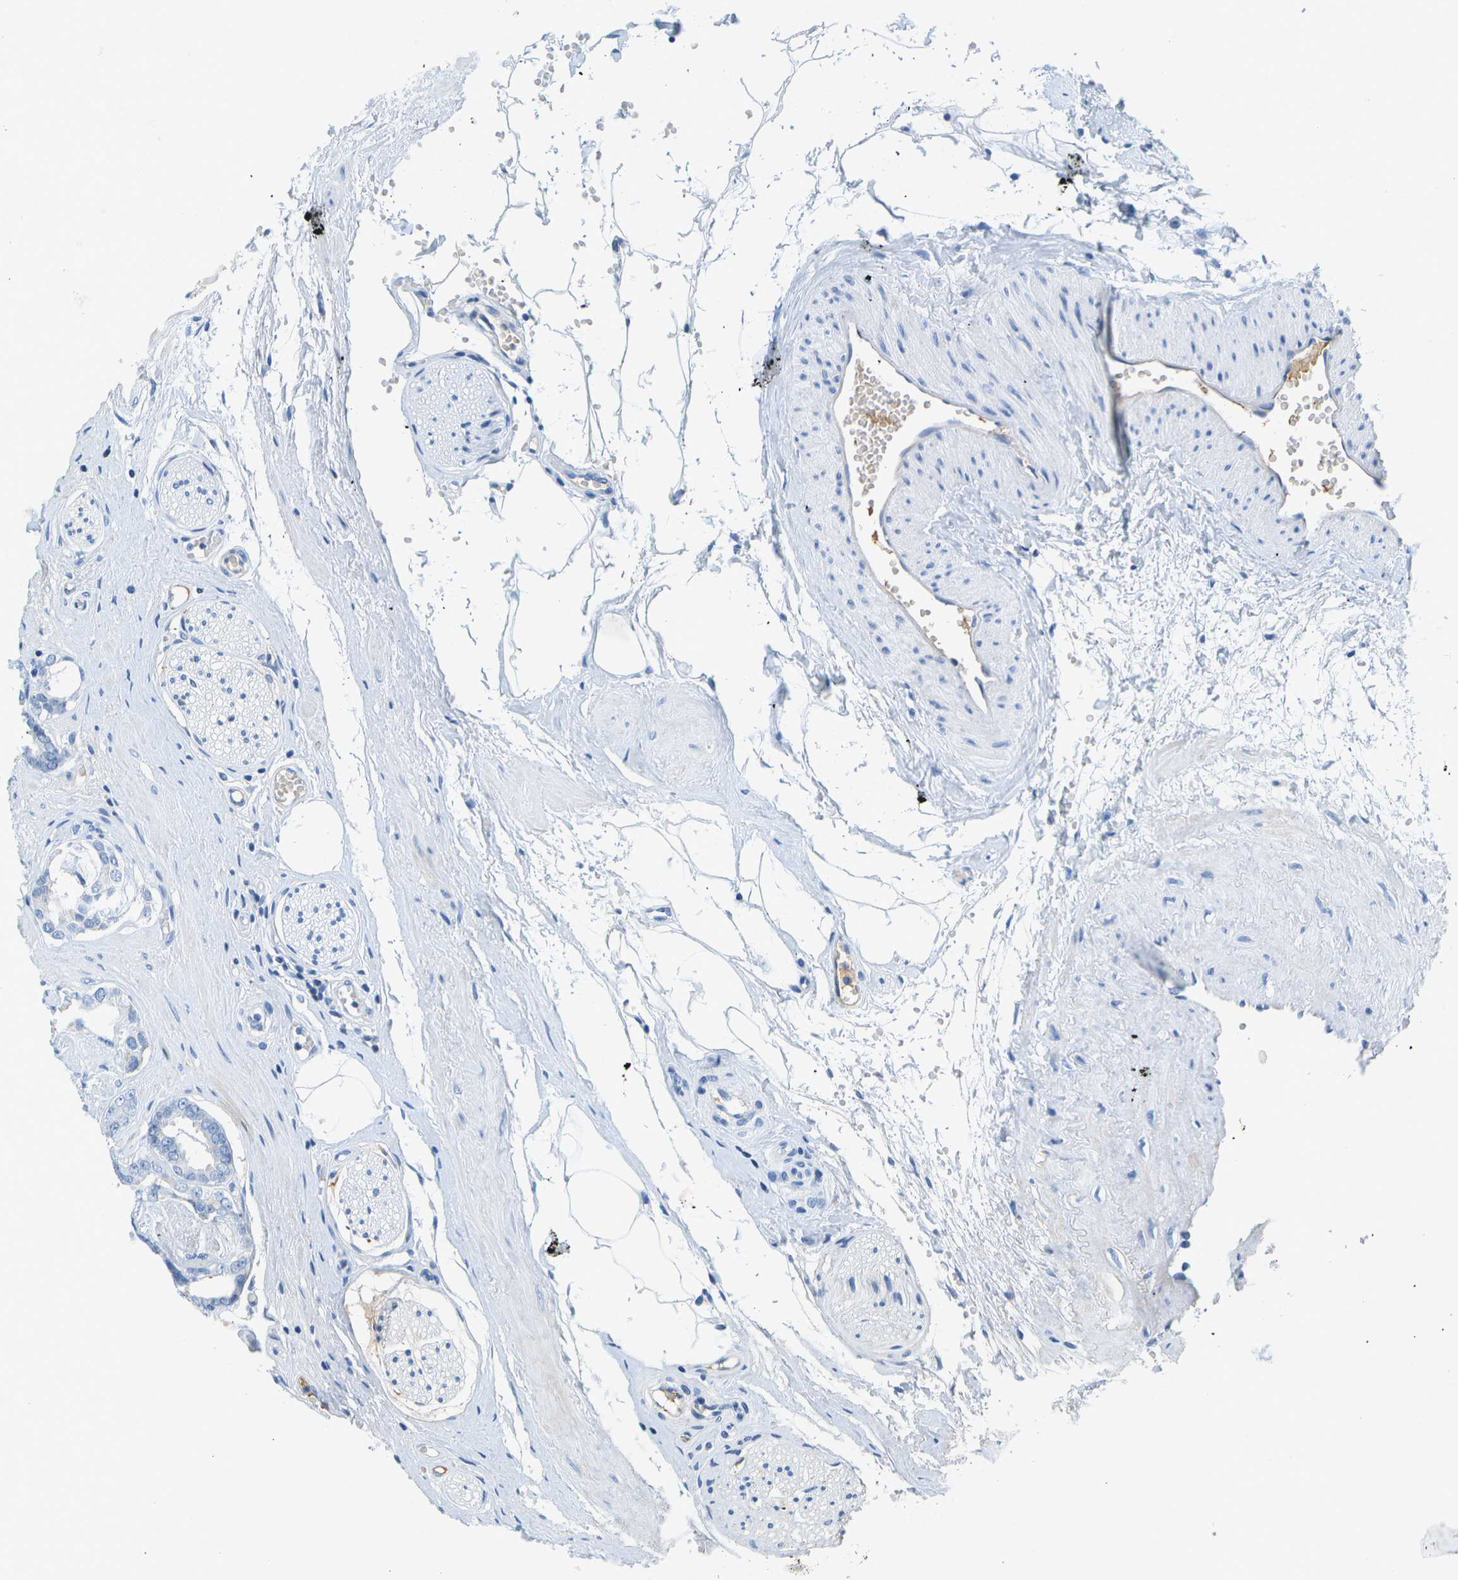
{"staining": {"intensity": "negative", "quantity": "none", "location": "none"}, "tissue": "prostate cancer", "cell_type": "Tumor cells", "image_type": "cancer", "snomed": [{"axis": "morphology", "description": "Adenocarcinoma, Low grade"}, {"axis": "topography", "description": "Prostate"}], "caption": "Prostate cancer stained for a protein using immunohistochemistry (IHC) reveals no expression tumor cells.", "gene": "SERPINA1", "patient": {"sex": "male", "age": 53}}